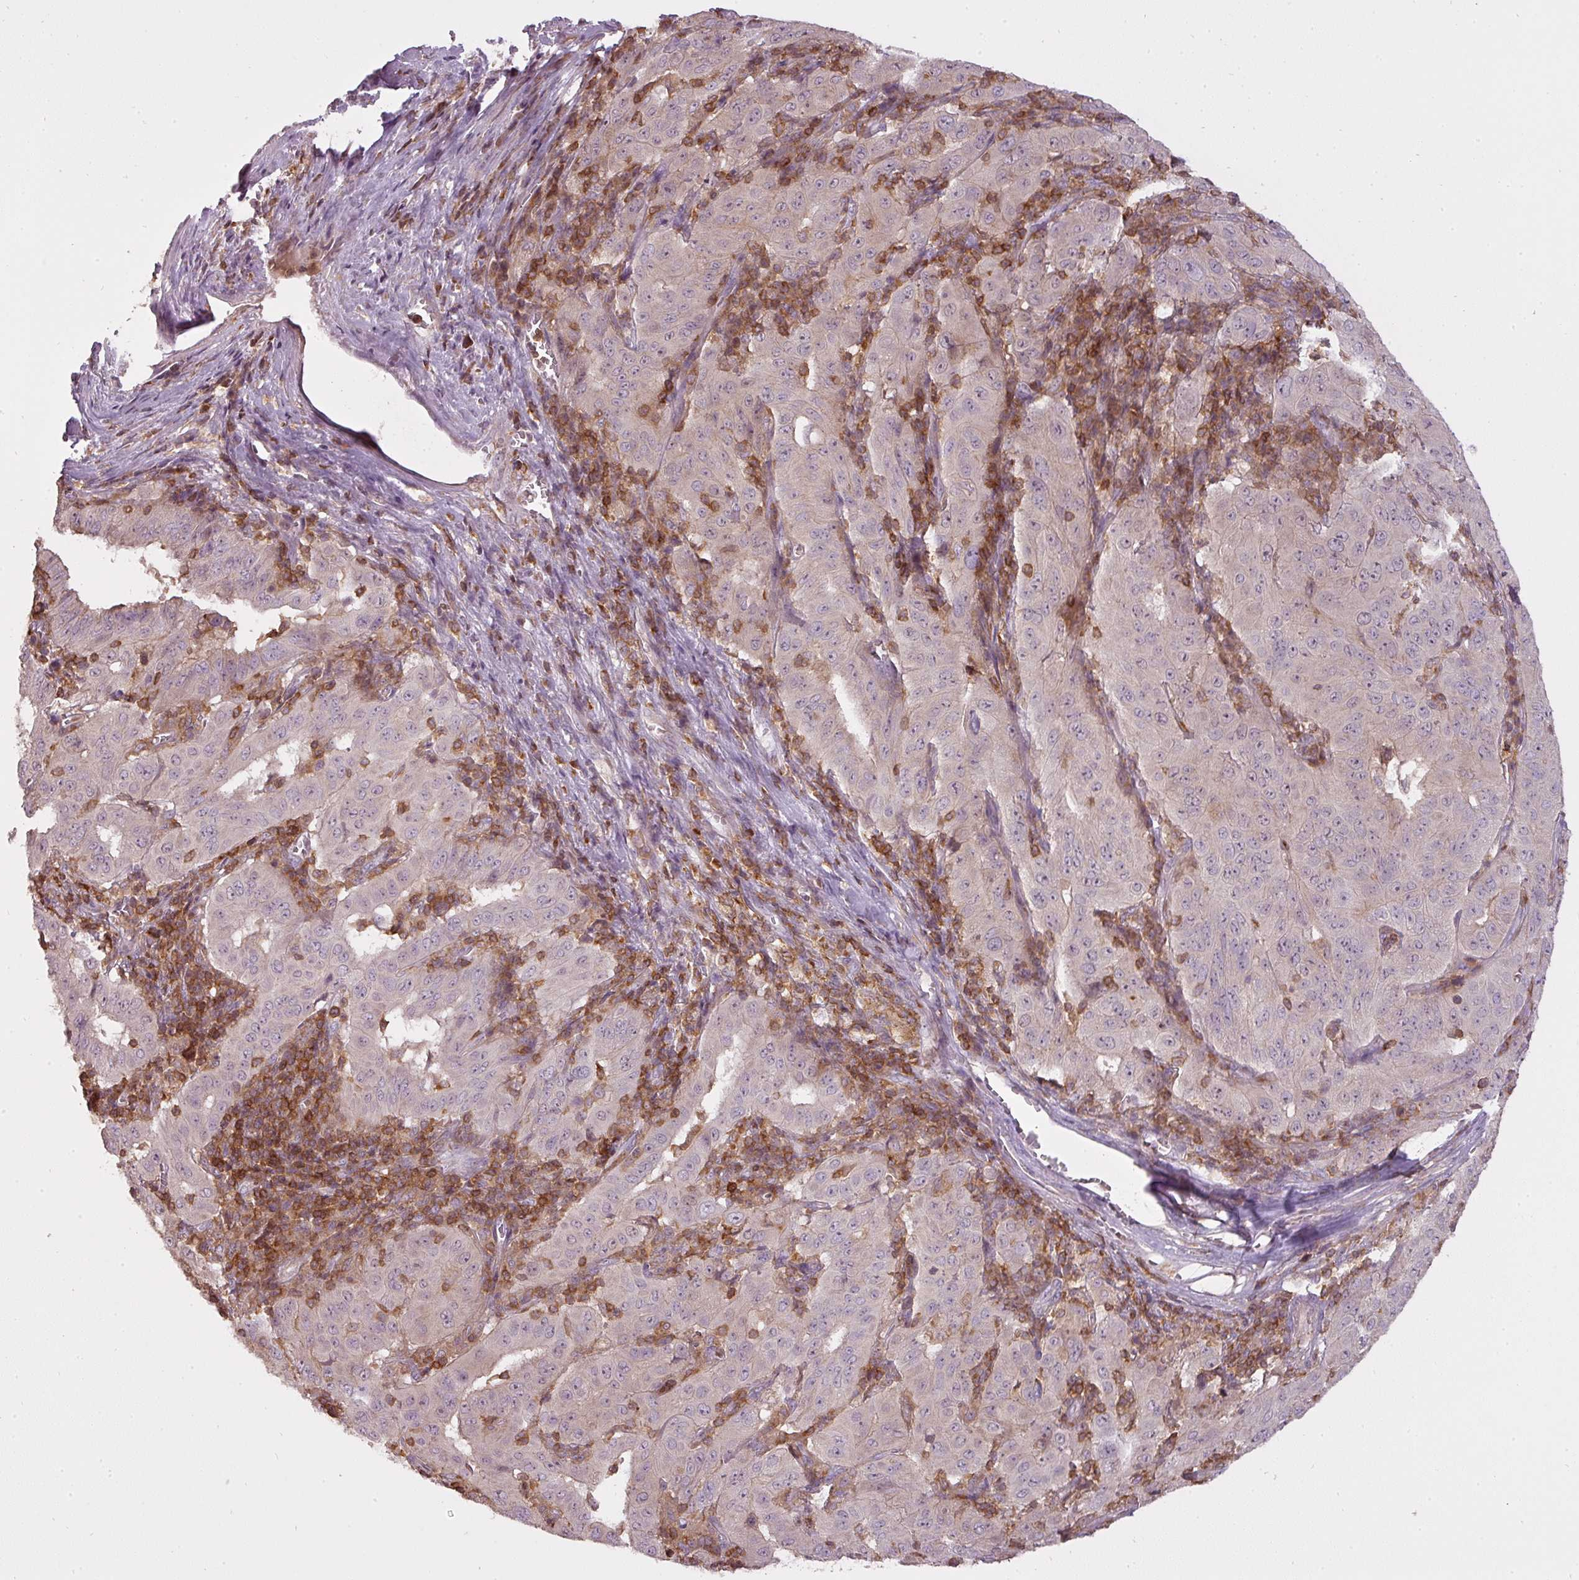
{"staining": {"intensity": "negative", "quantity": "none", "location": "none"}, "tissue": "pancreatic cancer", "cell_type": "Tumor cells", "image_type": "cancer", "snomed": [{"axis": "morphology", "description": "Adenocarcinoma, NOS"}, {"axis": "topography", "description": "Pancreas"}], "caption": "A photomicrograph of pancreatic cancer stained for a protein exhibits no brown staining in tumor cells.", "gene": "STK4", "patient": {"sex": "male", "age": 63}}